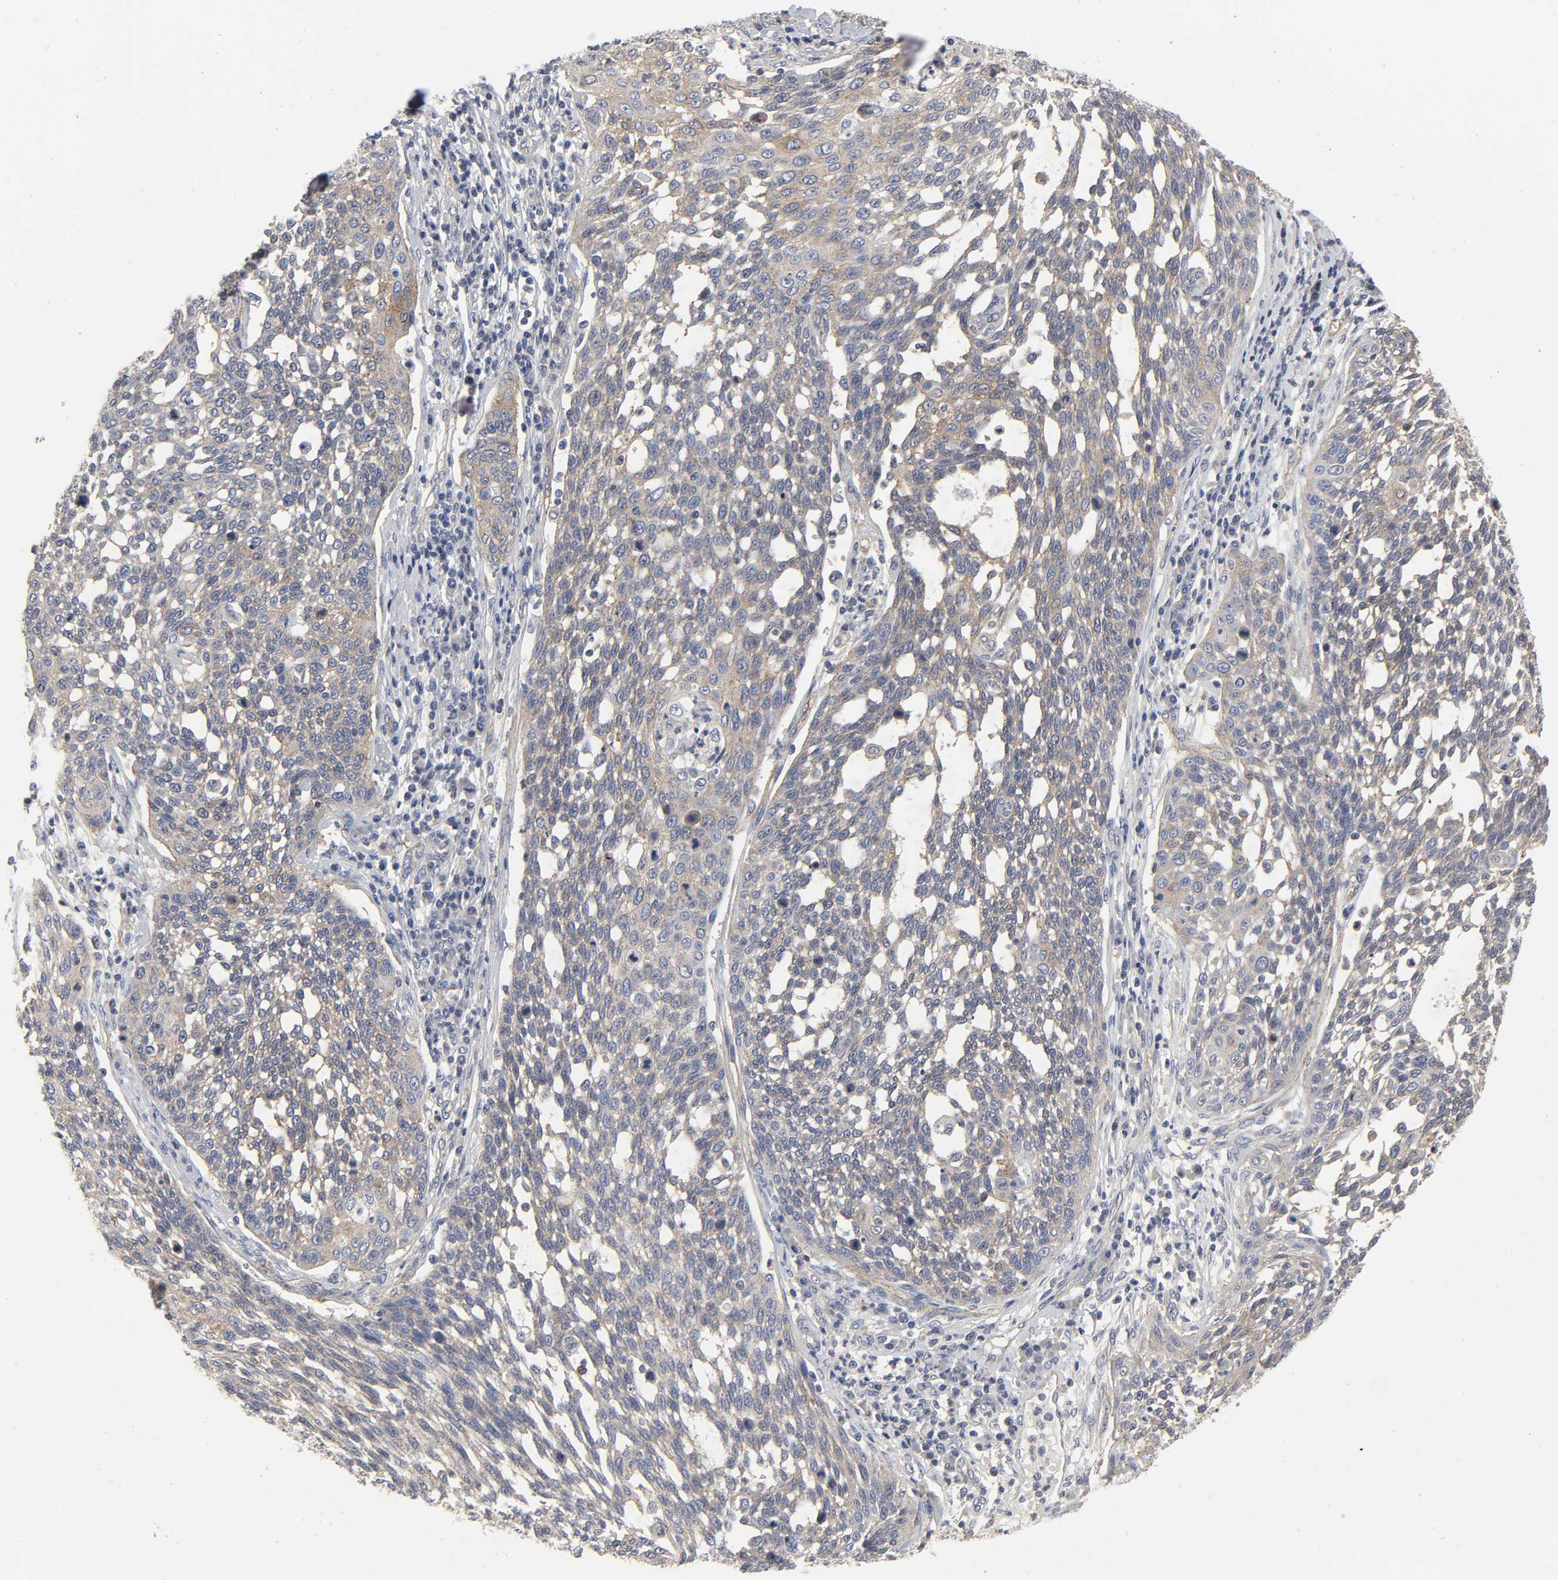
{"staining": {"intensity": "moderate", "quantity": ">75%", "location": "cytoplasmic/membranous"}, "tissue": "cervical cancer", "cell_type": "Tumor cells", "image_type": "cancer", "snomed": [{"axis": "morphology", "description": "Squamous cell carcinoma, NOS"}, {"axis": "topography", "description": "Cervix"}], "caption": "Protein staining exhibits moderate cytoplasmic/membranous positivity in approximately >75% of tumor cells in cervical cancer (squamous cell carcinoma).", "gene": "SH3GLB1", "patient": {"sex": "female", "age": 34}}